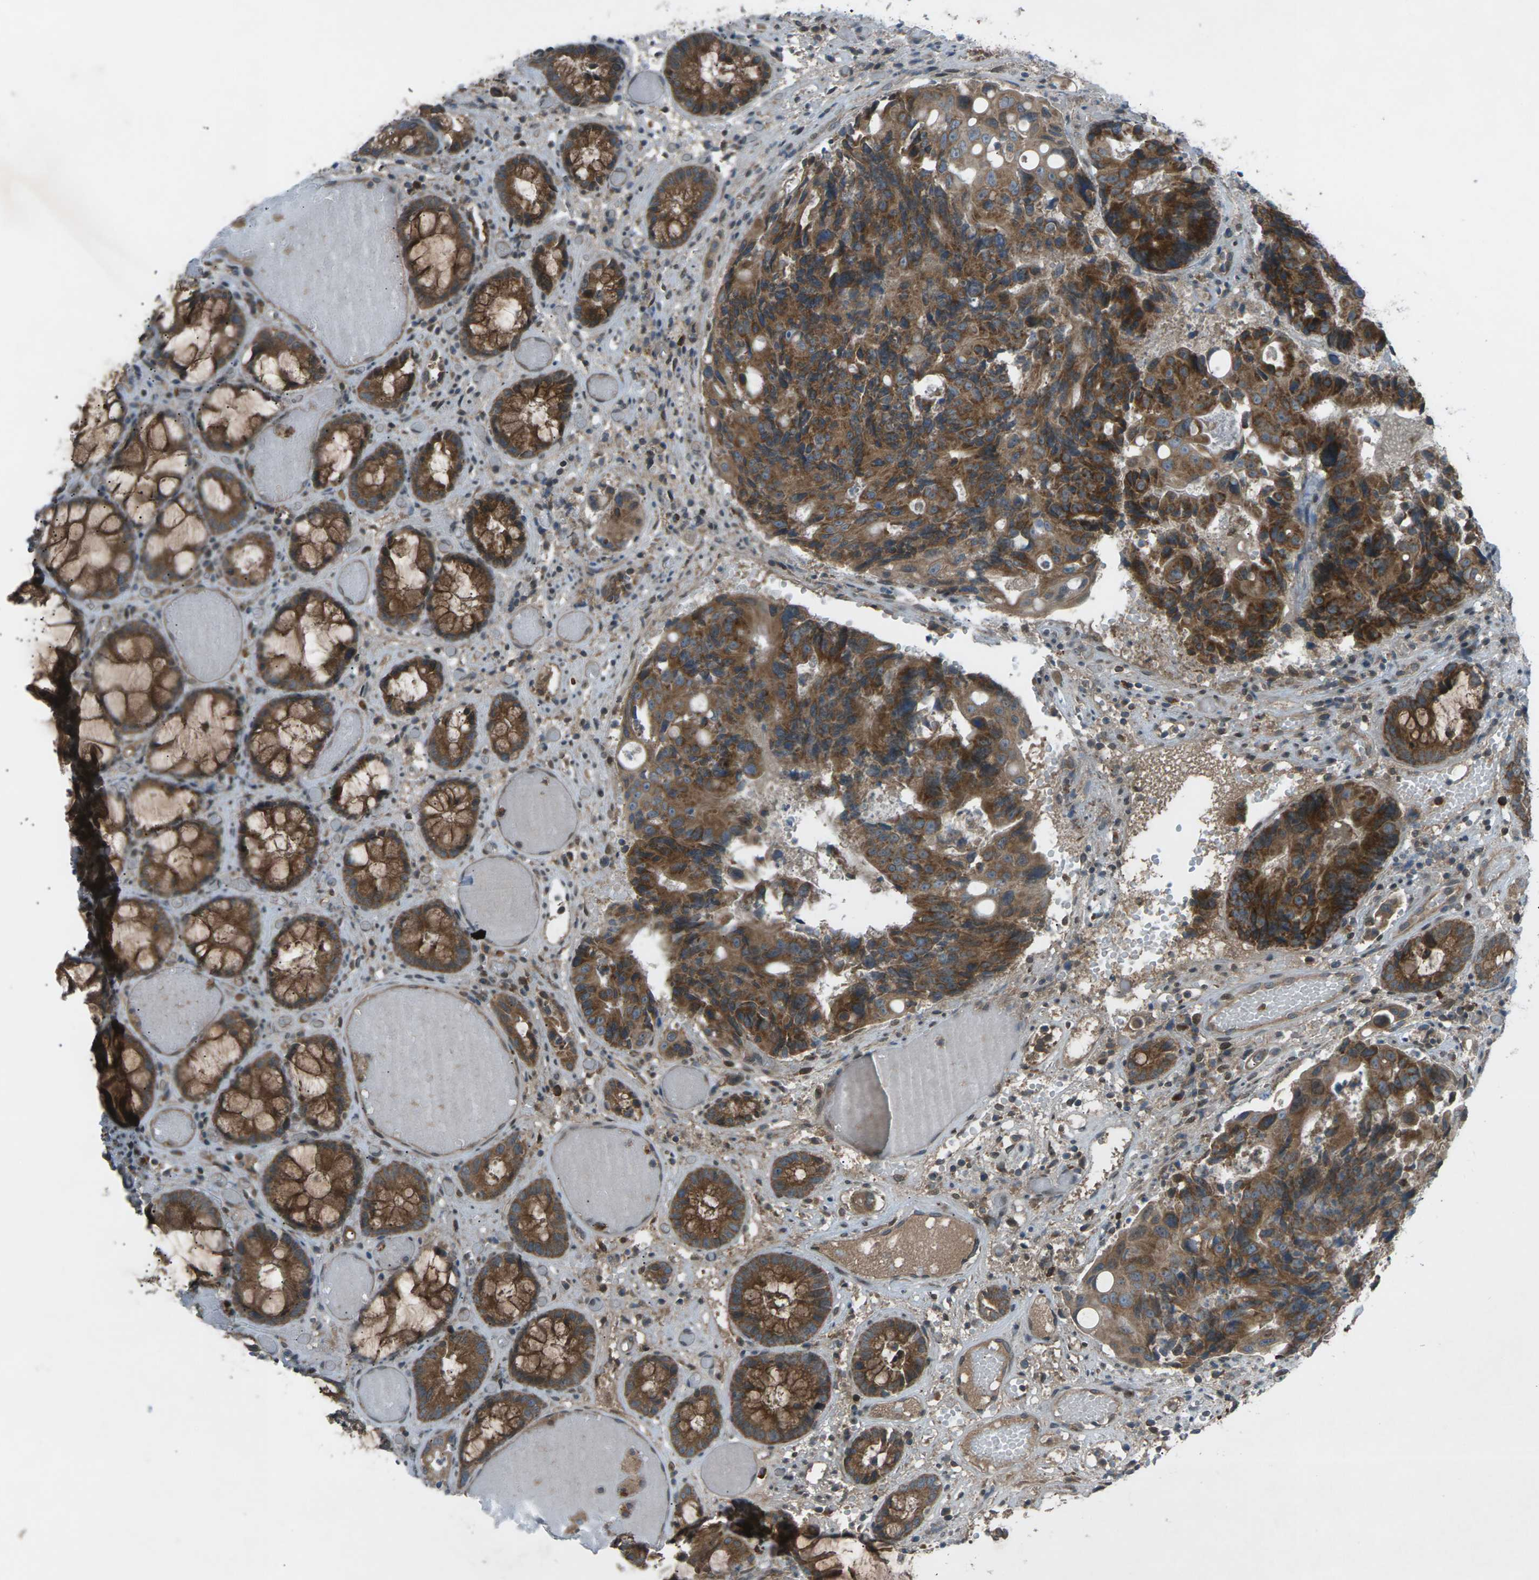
{"staining": {"intensity": "strong", "quantity": ">75%", "location": "cytoplasmic/membranous"}, "tissue": "colorectal cancer", "cell_type": "Tumor cells", "image_type": "cancer", "snomed": [{"axis": "morphology", "description": "Adenocarcinoma, NOS"}, {"axis": "topography", "description": "Colon"}], "caption": "Immunohistochemistry photomicrograph of neoplastic tissue: human colorectal adenocarcinoma stained using IHC shows high levels of strong protein expression localized specifically in the cytoplasmic/membranous of tumor cells, appearing as a cytoplasmic/membranous brown color.", "gene": "DYRK1A", "patient": {"sex": "female", "age": 57}}